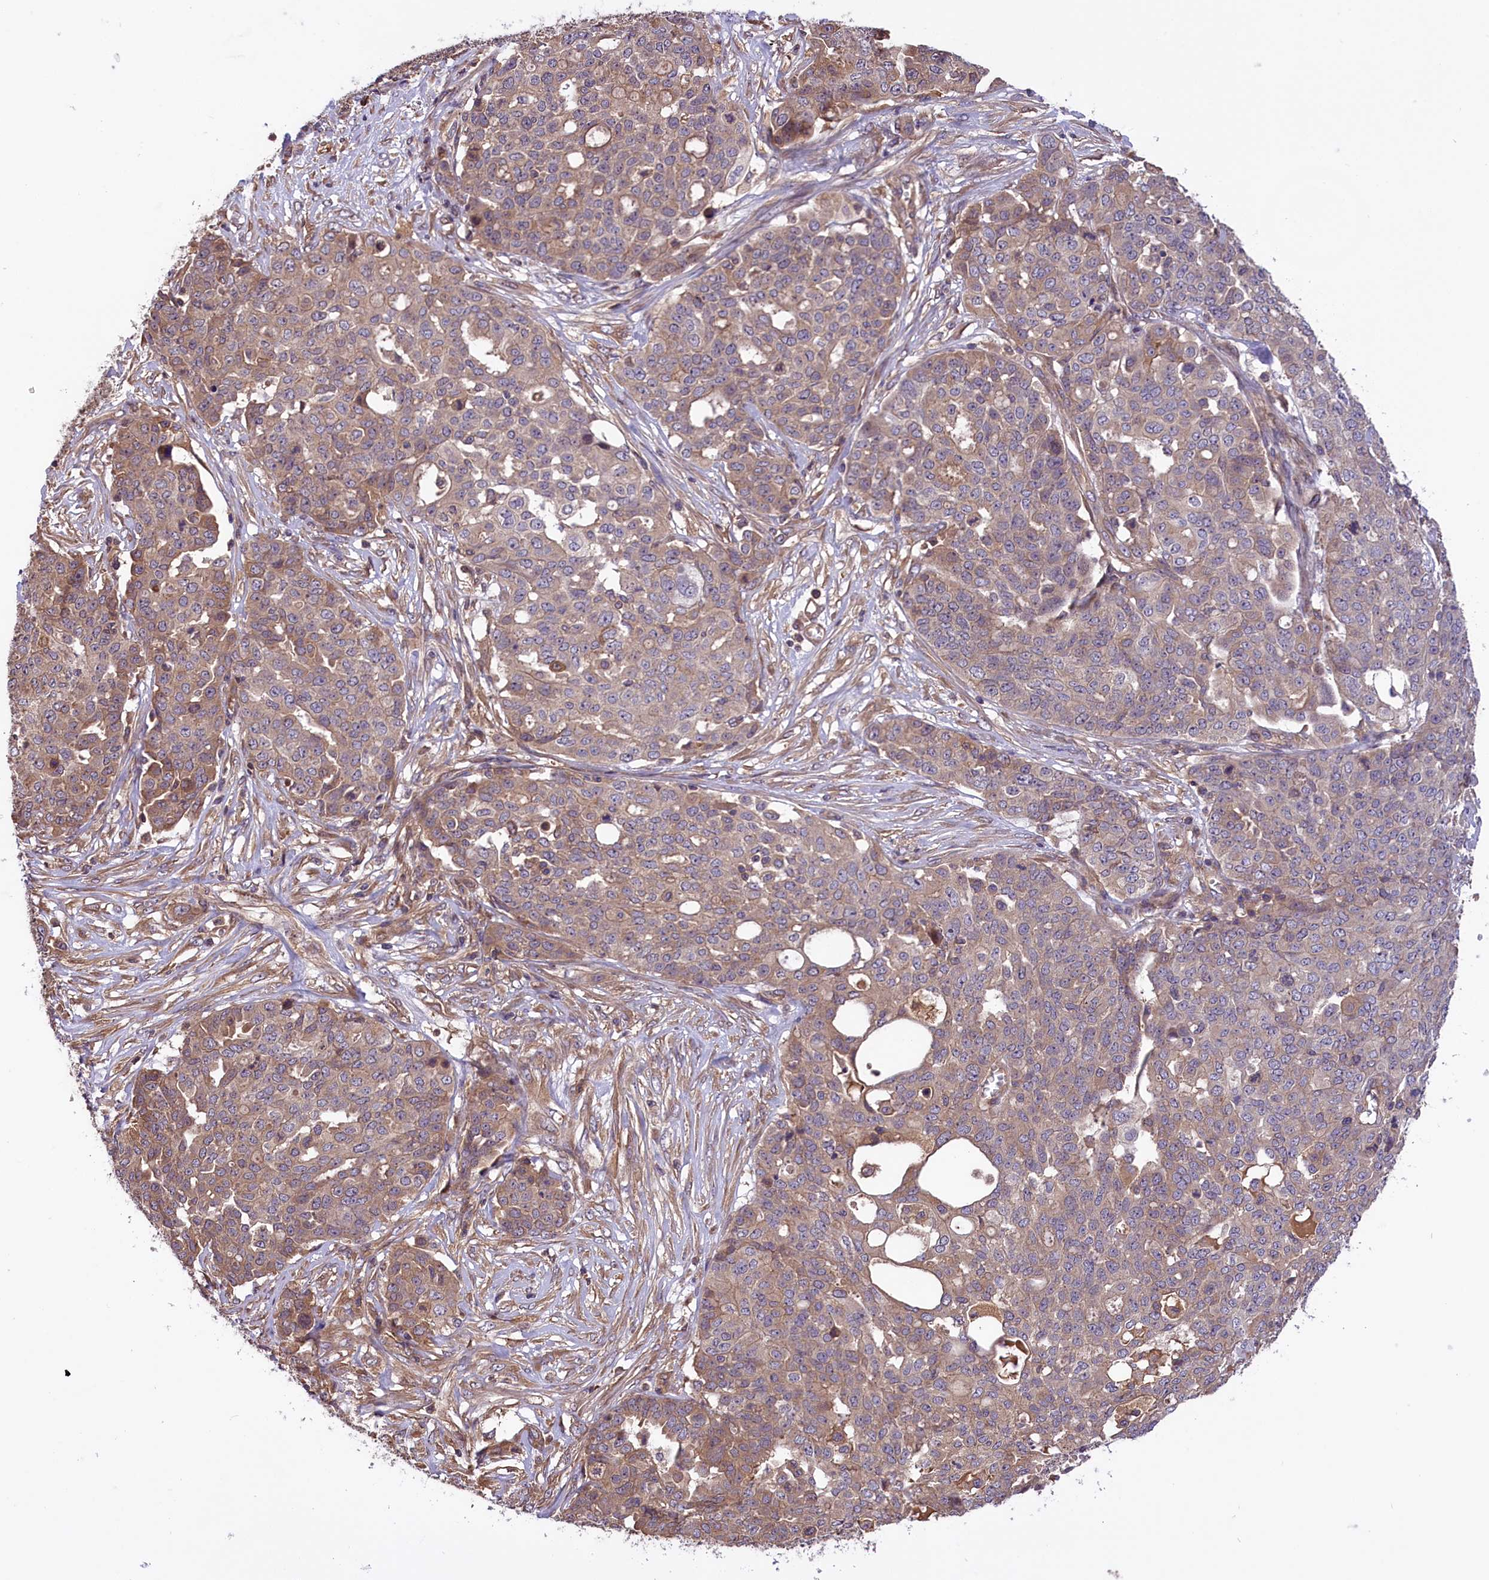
{"staining": {"intensity": "weak", "quantity": "25%-75%", "location": "cytoplasmic/membranous"}, "tissue": "ovarian cancer", "cell_type": "Tumor cells", "image_type": "cancer", "snomed": [{"axis": "morphology", "description": "Cystadenocarcinoma, serous, NOS"}, {"axis": "topography", "description": "Soft tissue"}, {"axis": "topography", "description": "Ovary"}], "caption": "Immunohistochemistry (IHC) micrograph of neoplastic tissue: human ovarian cancer stained using IHC shows low levels of weak protein expression localized specifically in the cytoplasmic/membranous of tumor cells, appearing as a cytoplasmic/membranous brown color.", "gene": "SETD6", "patient": {"sex": "female", "age": 57}}